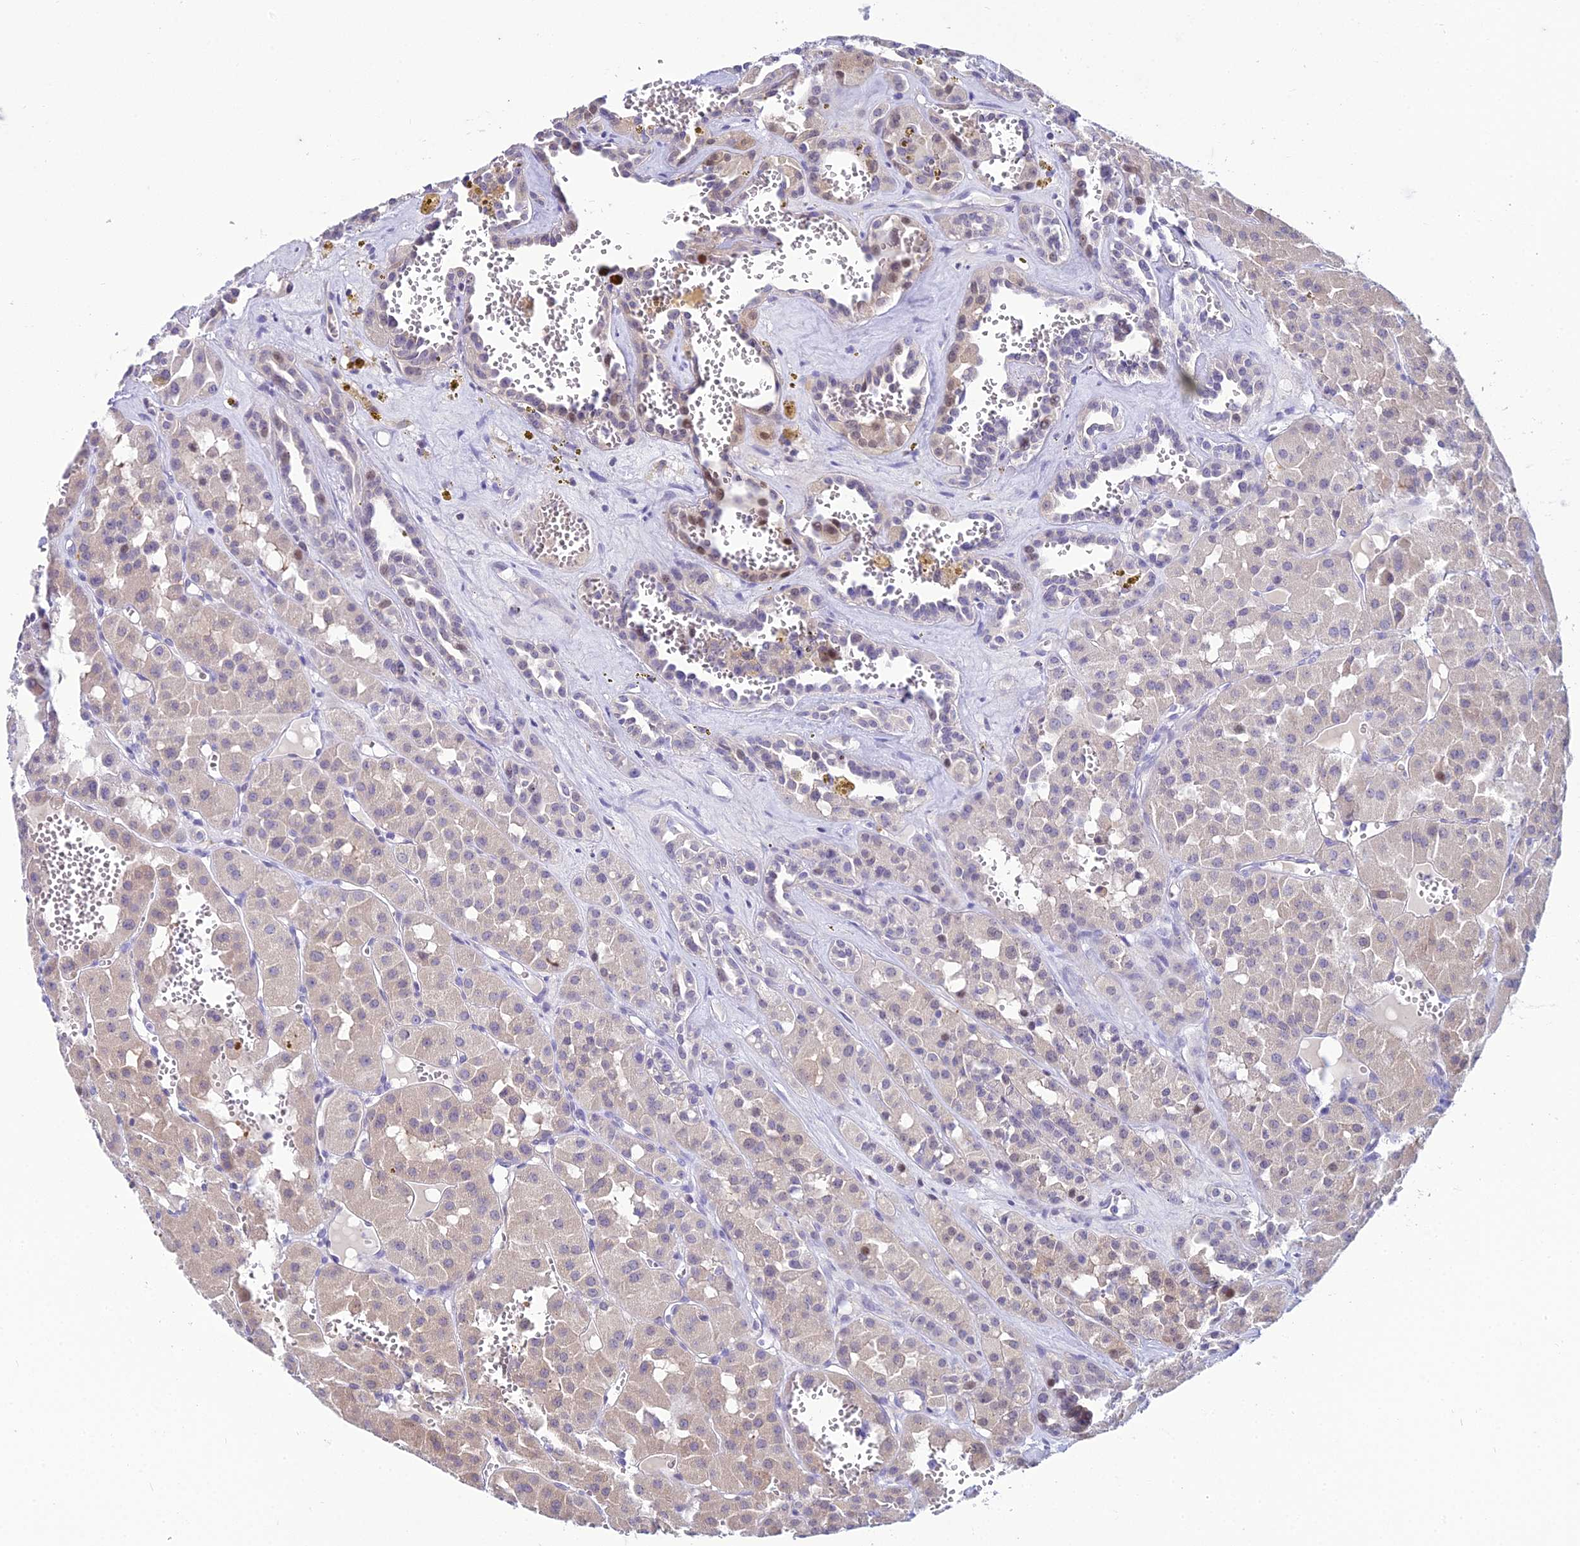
{"staining": {"intensity": "weak", "quantity": ">75%", "location": "cytoplasmic/membranous"}, "tissue": "renal cancer", "cell_type": "Tumor cells", "image_type": "cancer", "snomed": [{"axis": "morphology", "description": "Carcinoma, NOS"}, {"axis": "topography", "description": "Kidney"}], "caption": "Weak cytoplasmic/membranous staining for a protein is seen in about >75% of tumor cells of renal cancer (carcinoma) using immunohistochemistry (IHC).", "gene": "ZMIZ1", "patient": {"sex": "female", "age": 75}}